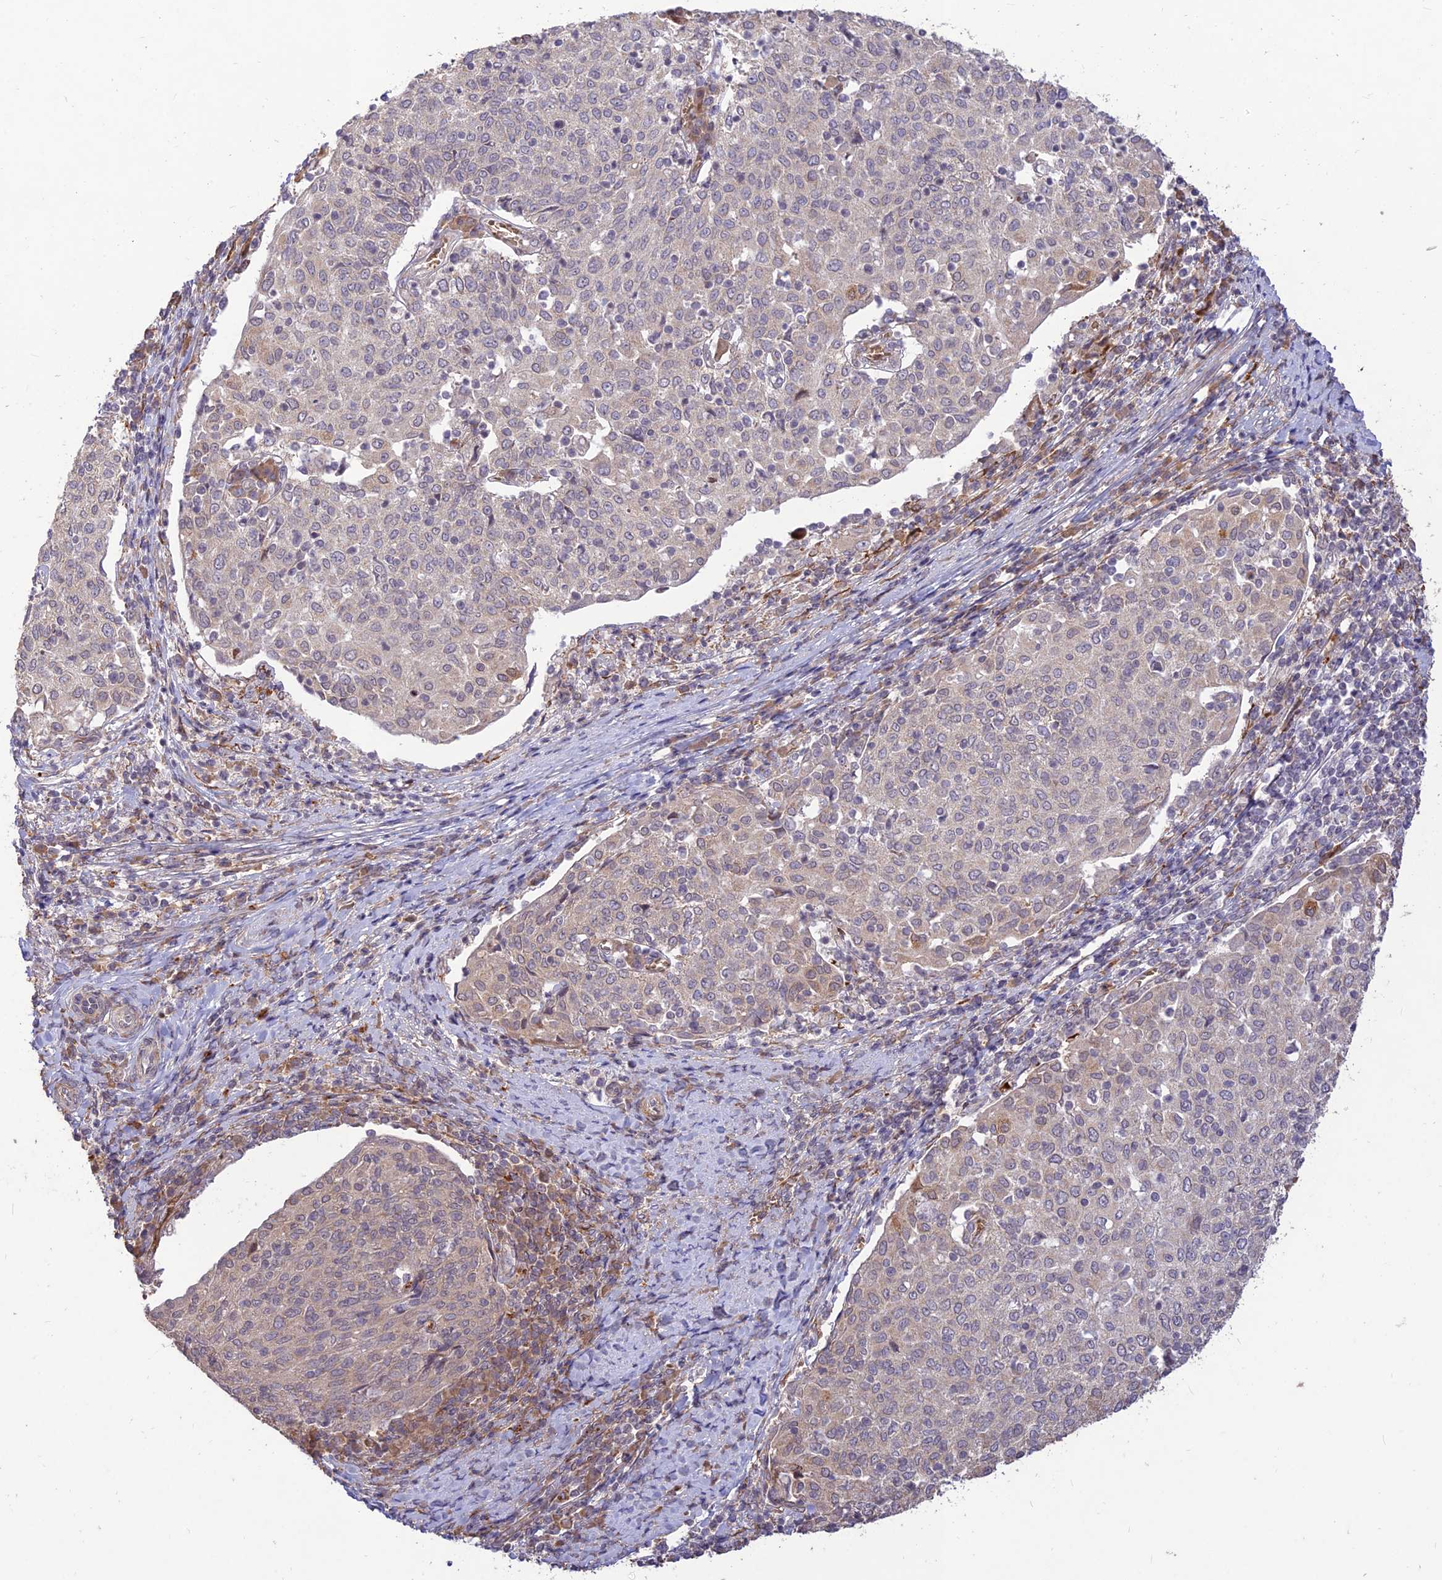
{"staining": {"intensity": "weak", "quantity": "<25%", "location": "cytoplasmic/membranous"}, "tissue": "cervical cancer", "cell_type": "Tumor cells", "image_type": "cancer", "snomed": [{"axis": "morphology", "description": "Squamous cell carcinoma, NOS"}, {"axis": "topography", "description": "Cervix"}], "caption": "High magnification brightfield microscopy of cervical cancer (squamous cell carcinoma) stained with DAB (brown) and counterstained with hematoxylin (blue): tumor cells show no significant positivity.", "gene": "PPP1R11", "patient": {"sex": "female", "age": 52}}